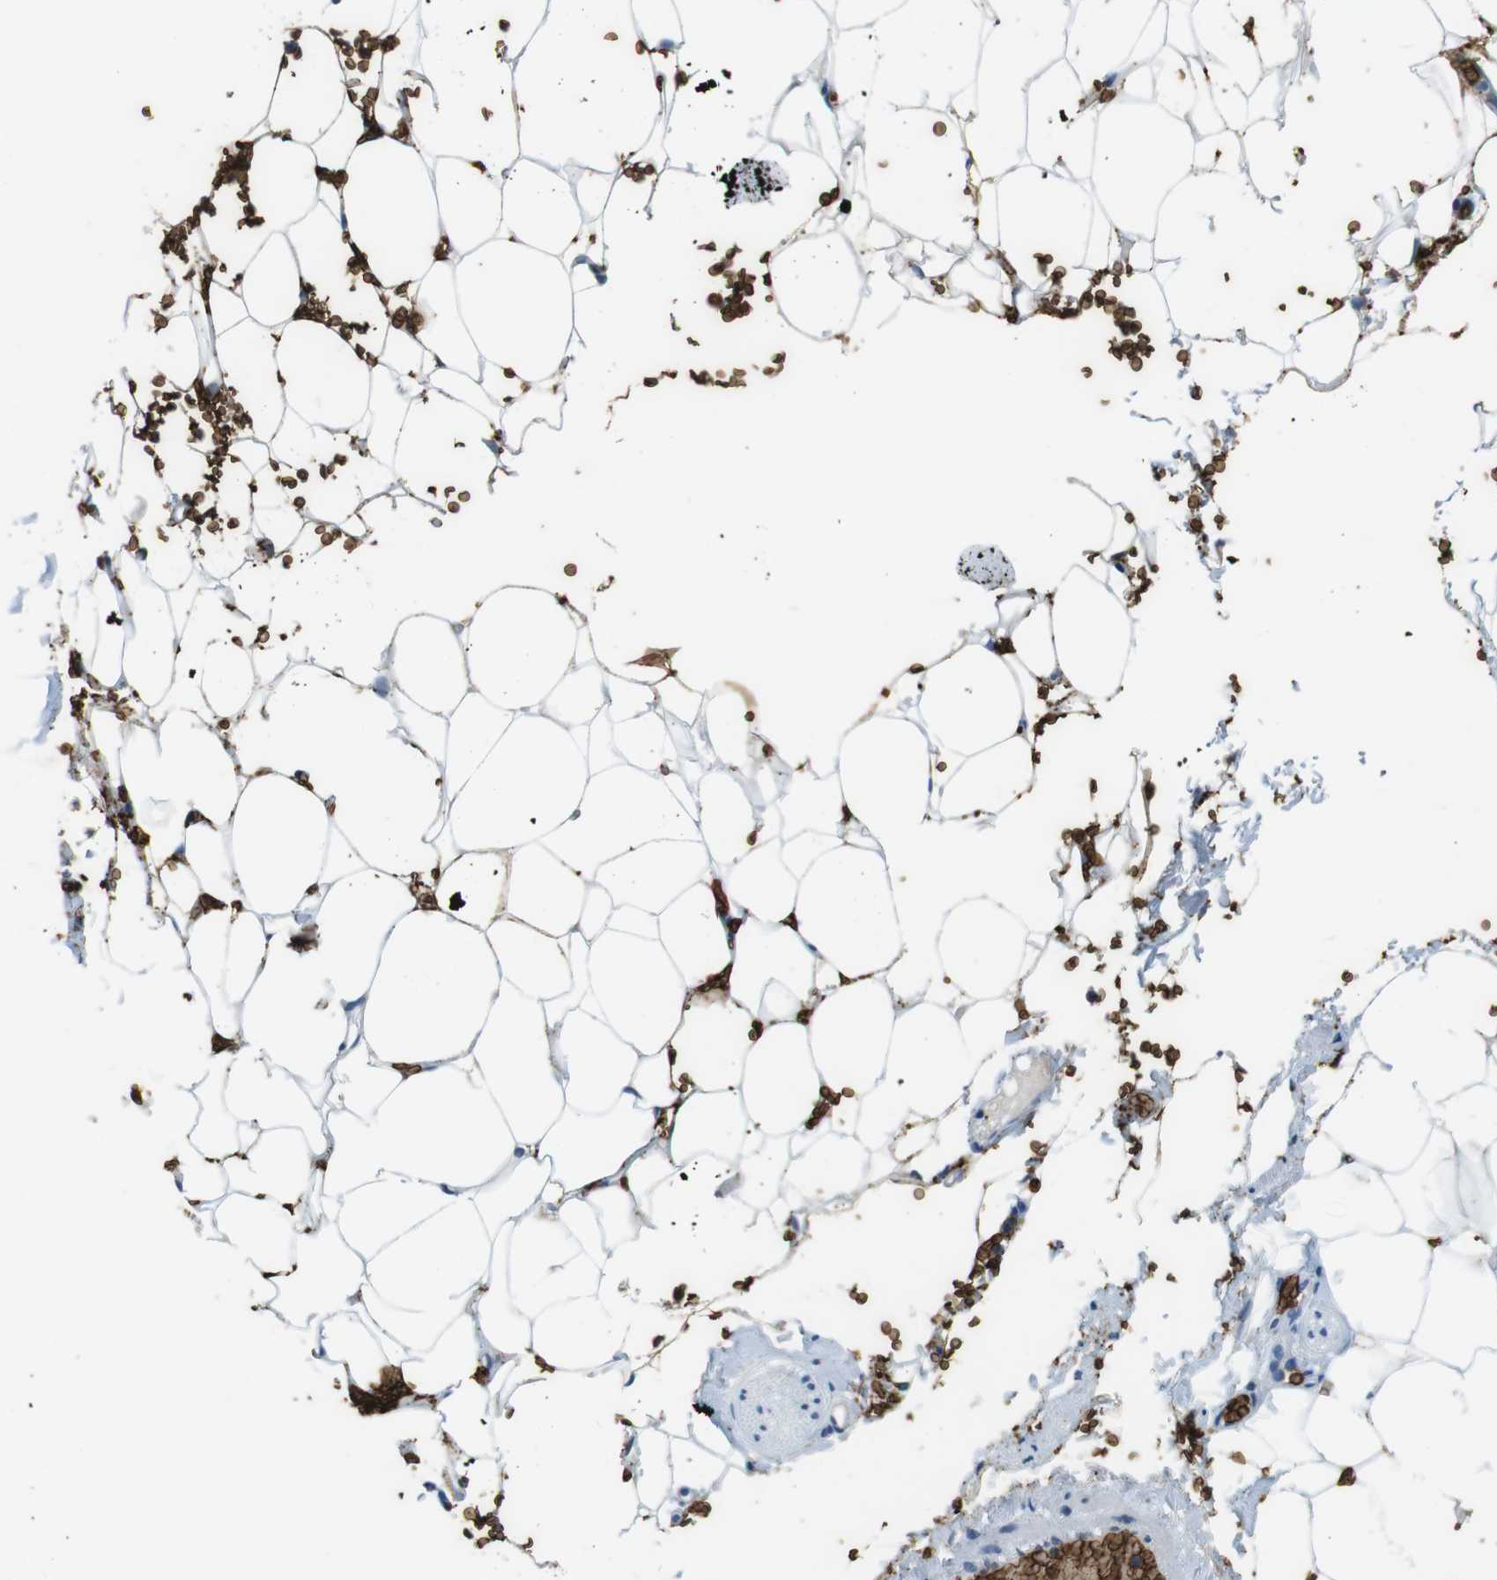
{"staining": {"intensity": "negative", "quantity": "none", "location": "none"}, "tissue": "adipose tissue", "cell_type": "Adipocytes", "image_type": "normal", "snomed": [{"axis": "morphology", "description": "Normal tissue, NOS"}, {"axis": "topography", "description": "Peripheral nerve tissue"}], "caption": "Photomicrograph shows no protein positivity in adipocytes of benign adipose tissue. (Brightfield microscopy of DAB IHC at high magnification).", "gene": "SLC4A1", "patient": {"sex": "male", "age": 70}}